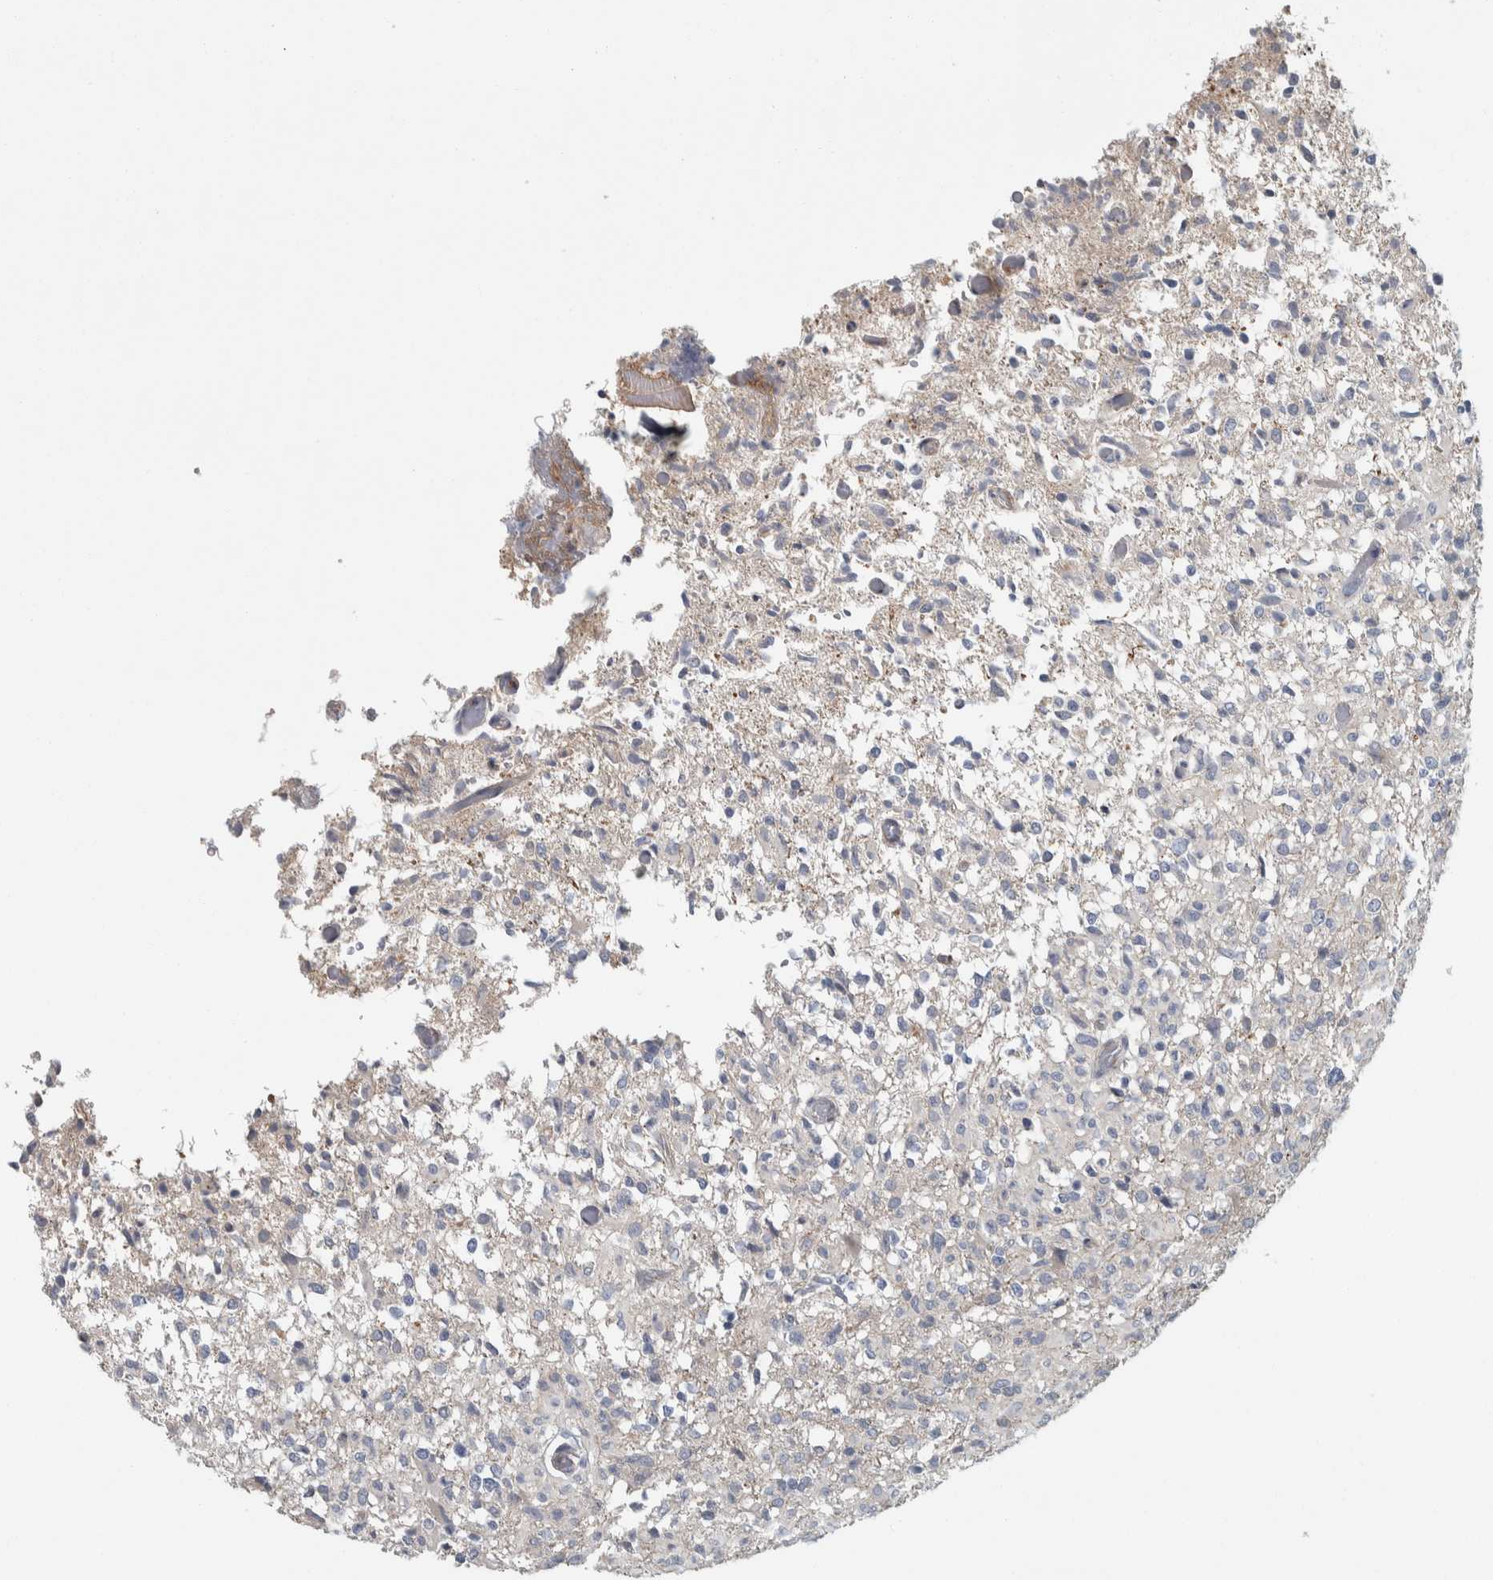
{"staining": {"intensity": "negative", "quantity": "none", "location": "none"}, "tissue": "glioma", "cell_type": "Tumor cells", "image_type": "cancer", "snomed": [{"axis": "morphology", "description": "Glioma, malignant, High grade"}, {"axis": "topography", "description": "Brain"}], "caption": "A photomicrograph of human glioma is negative for staining in tumor cells.", "gene": "KCNJ3", "patient": {"sex": "female", "age": 57}}